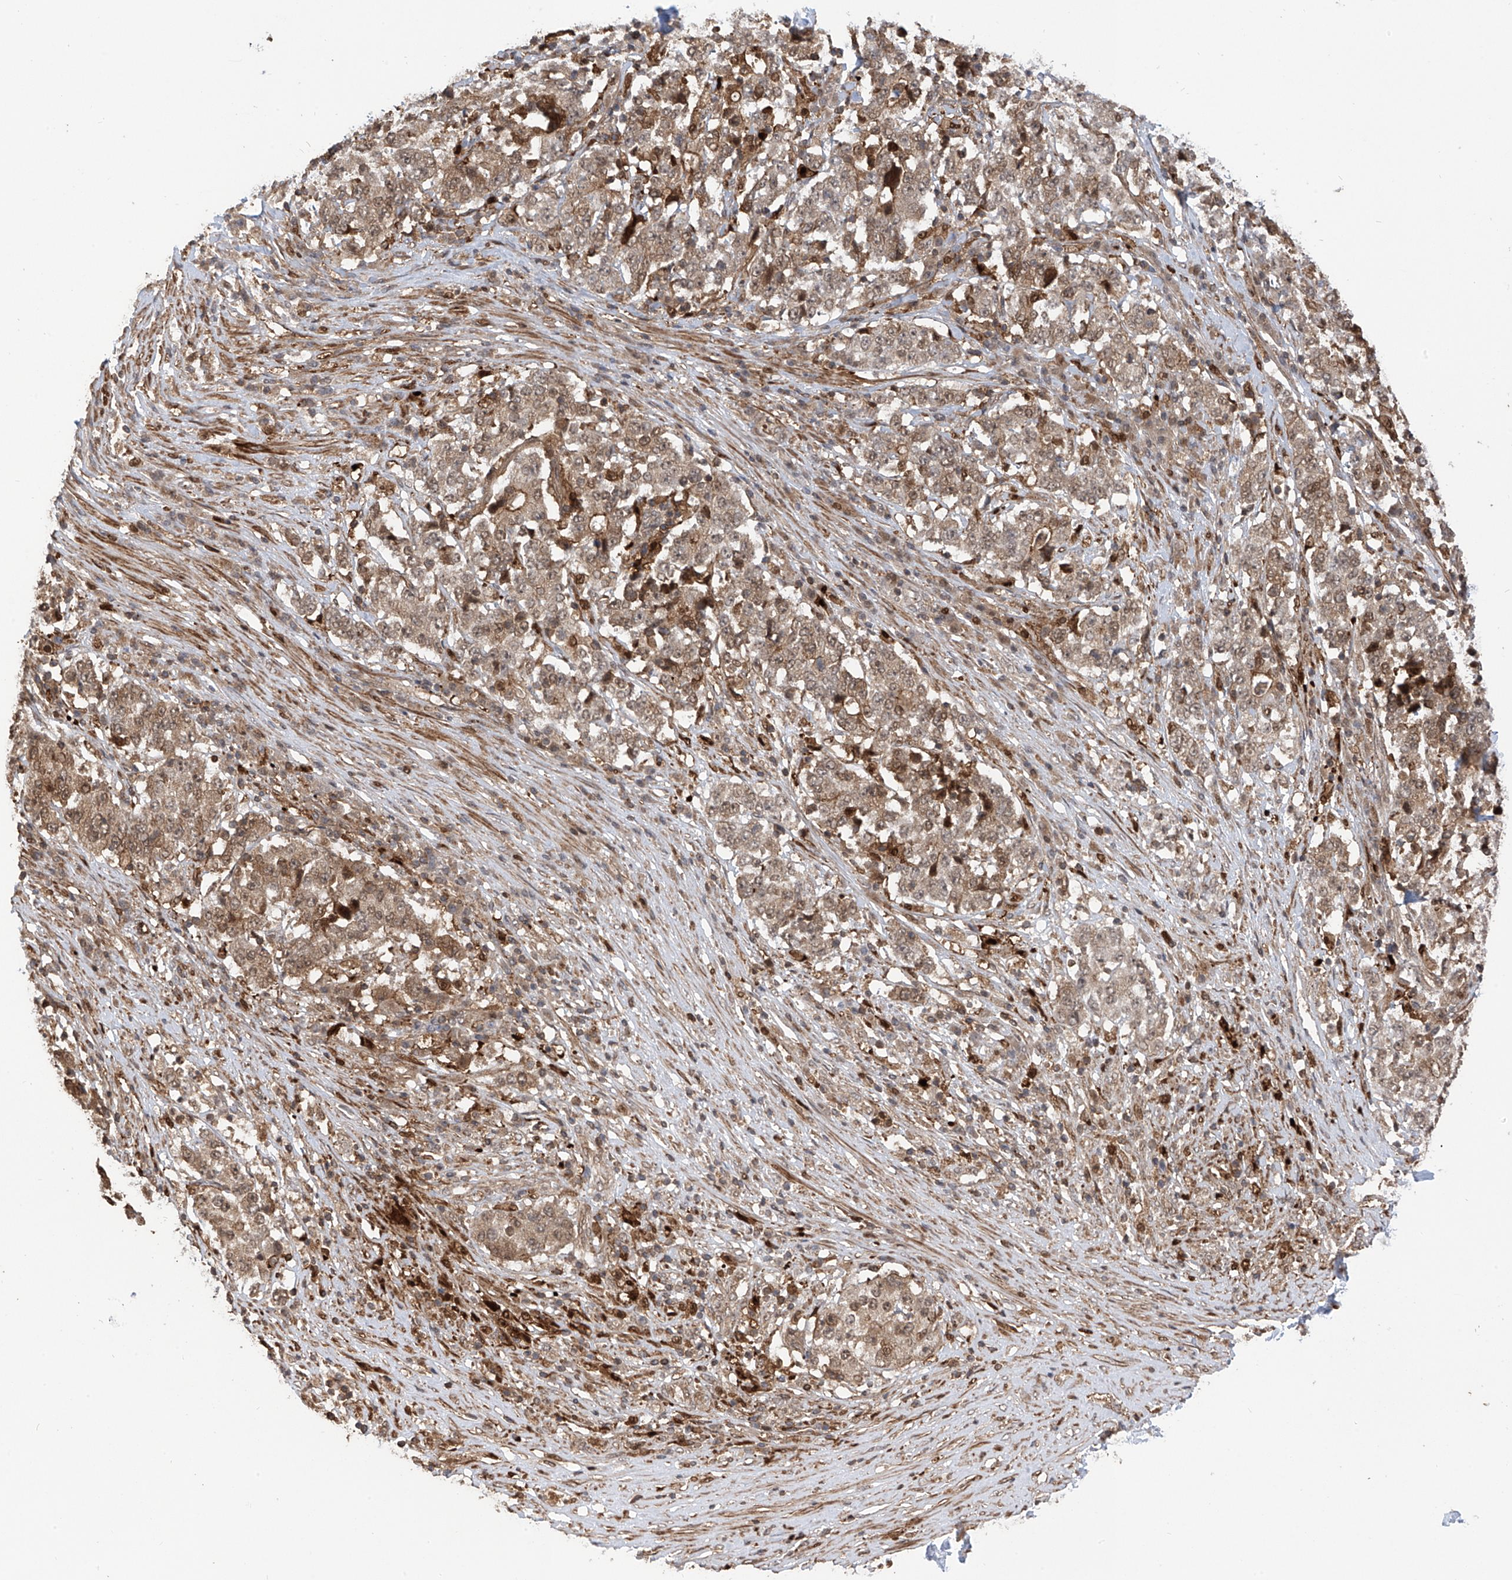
{"staining": {"intensity": "moderate", "quantity": ">75%", "location": "cytoplasmic/membranous,nuclear"}, "tissue": "stomach cancer", "cell_type": "Tumor cells", "image_type": "cancer", "snomed": [{"axis": "morphology", "description": "Adenocarcinoma, NOS"}, {"axis": "topography", "description": "Stomach"}], "caption": "Human stomach adenocarcinoma stained with a brown dye demonstrates moderate cytoplasmic/membranous and nuclear positive expression in about >75% of tumor cells.", "gene": "ATAD2B", "patient": {"sex": "male", "age": 59}}